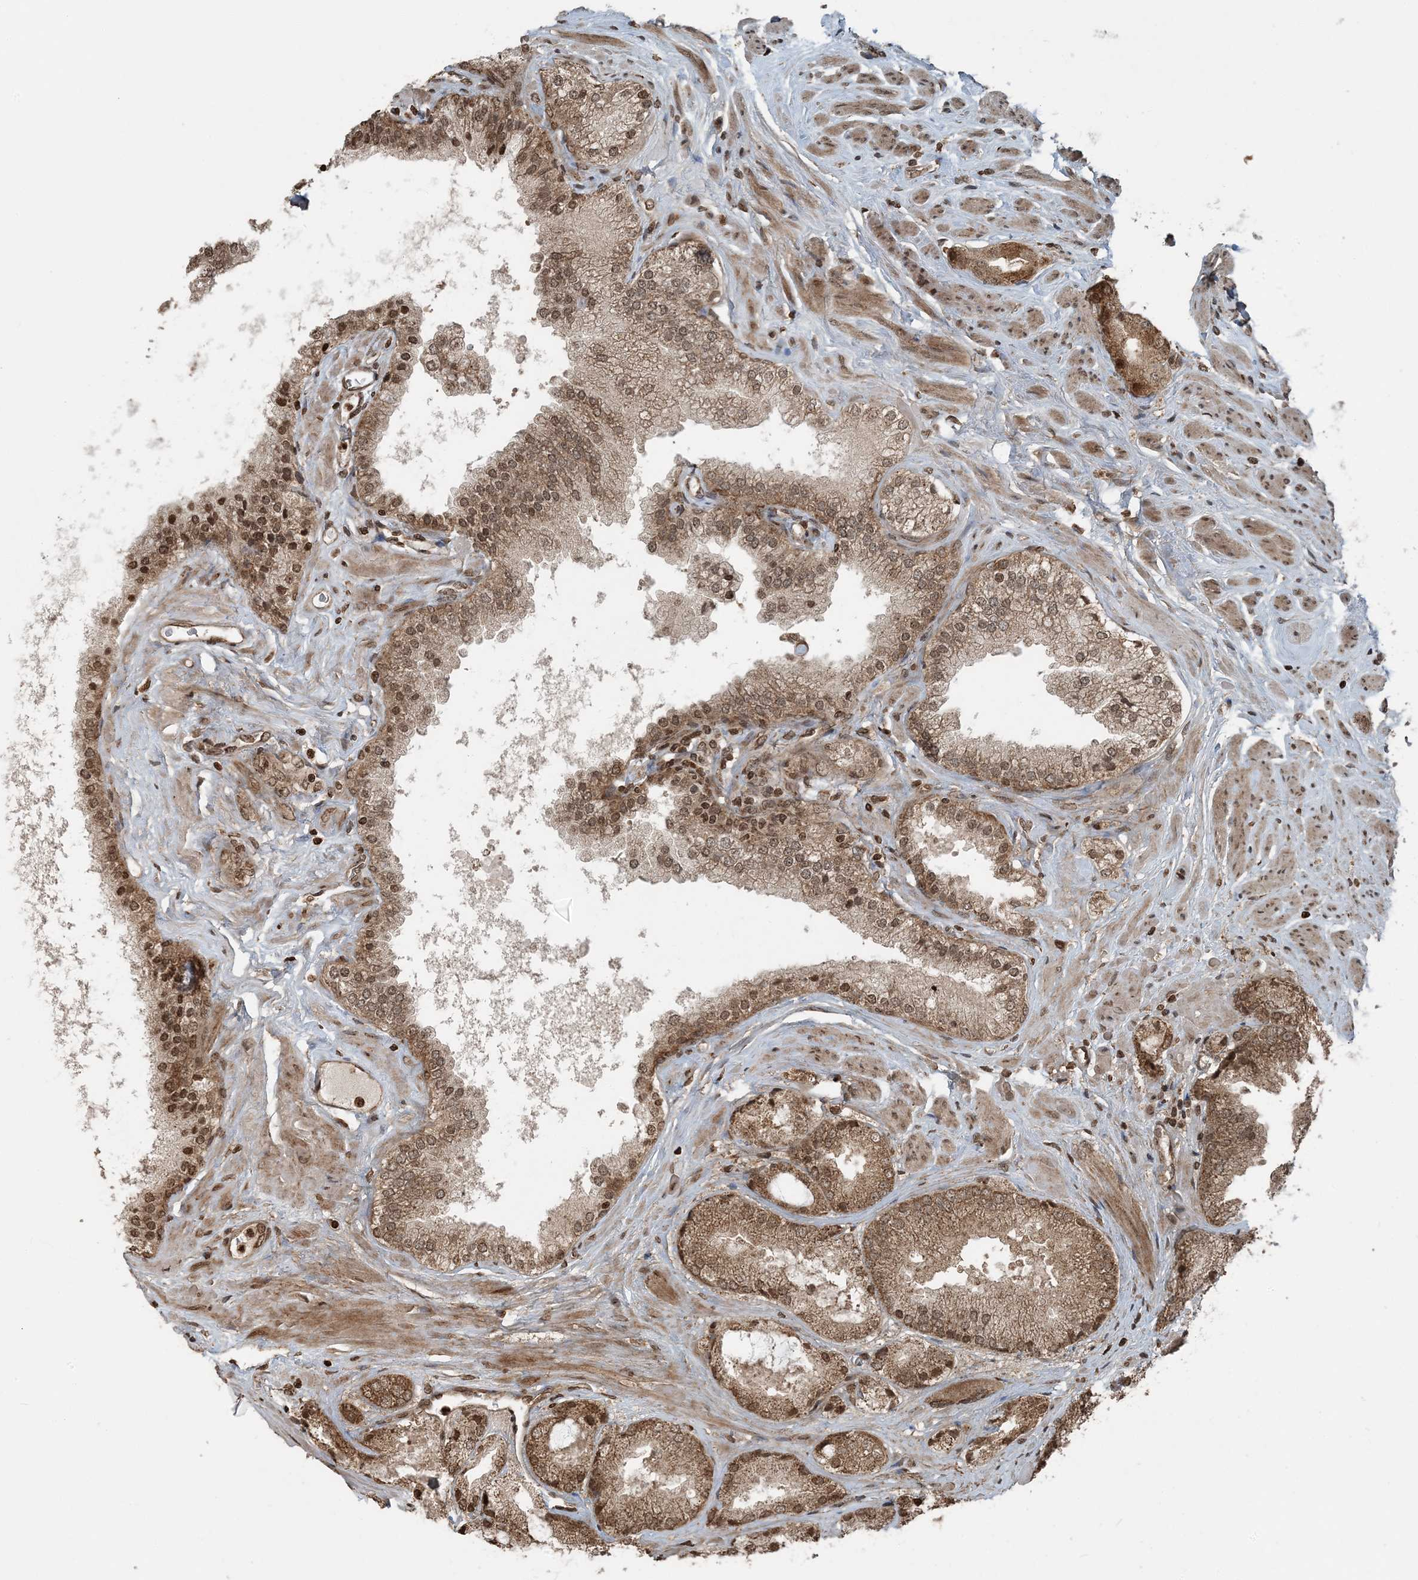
{"staining": {"intensity": "moderate", "quantity": ">75%", "location": "cytoplasmic/membranous,nuclear"}, "tissue": "prostate cancer", "cell_type": "Tumor cells", "image_type": "cancer", "snomed": [{"axis": "morphology", "description": "Adenocarcinoma, High grade"}, {"axis": "topography", "description": "Prostate"}], "caption": "IHC of high-grade adenocarcinoma (prostate) reveals medium levels of moderate cytoplasmic/membranous and nuclear expression in approximately >75% of tumor cells. (DAB IHC, brown staining for protein, blue staining for nuclei).", "gene": "ZFAND2B", "patient": {"sex": "male", "age": 58}}